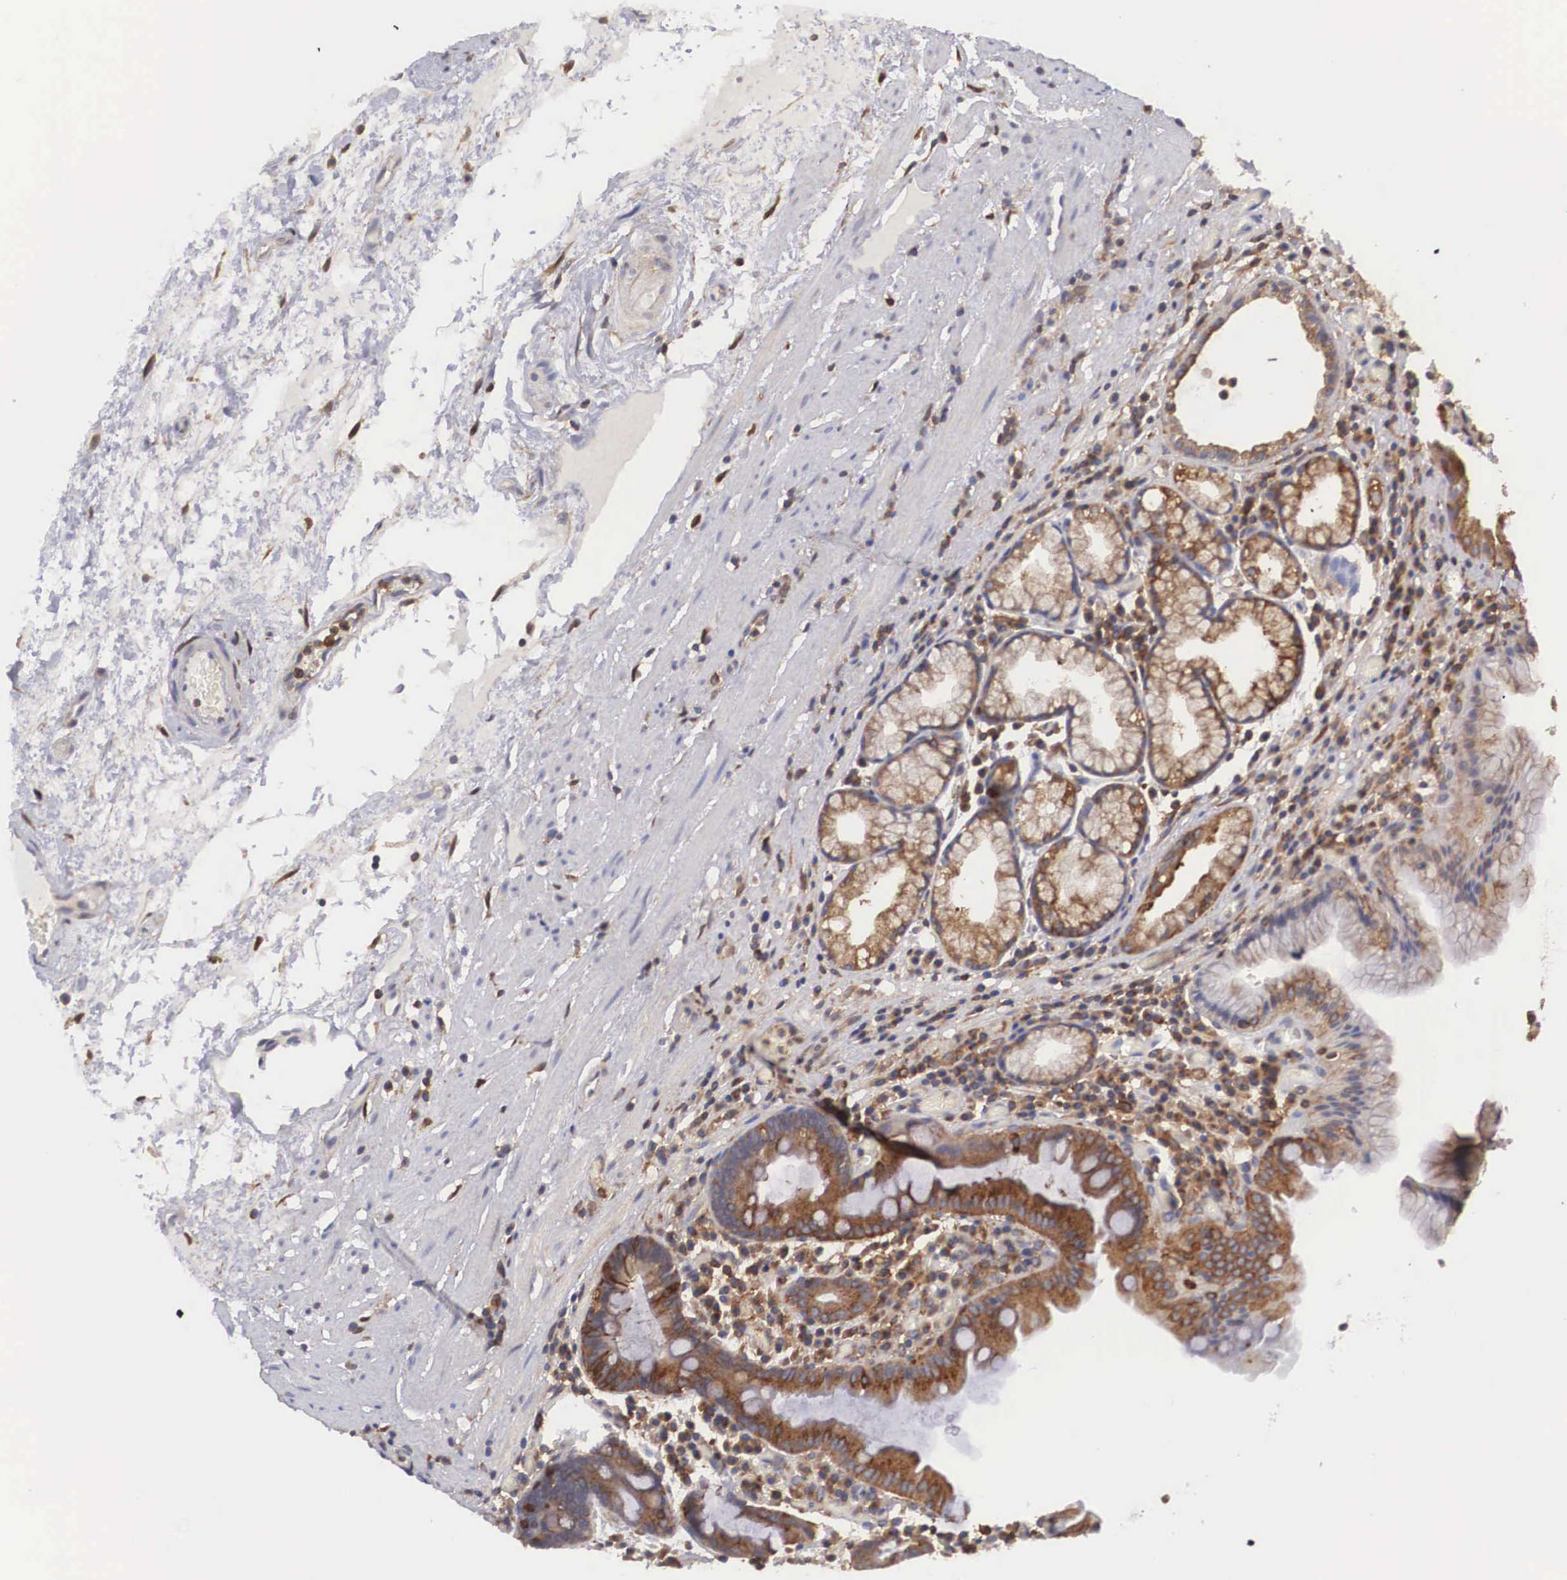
{"staining": {"intensity": "moderate", "quantity": ">75%", "location": "cytoplasmic/membranous"}, "tissue": "stomach", "cell_type": "Glandular cells", "image_type": "normal", "snomed": [{"axis": "morphology", "description": "Normal tissue, NOS"}, {"axis": "topography", "description": "Stomach, lower"}, {"axis": "topography", "description": "Duodenum"}], "caption": "The immunohistochemical stain shows moderate cytoplasmic/membranous expression in glandular cells of benign stomach.", "gene": "GRIPAP1", "patient": {"sex": "male", "age": 84}}